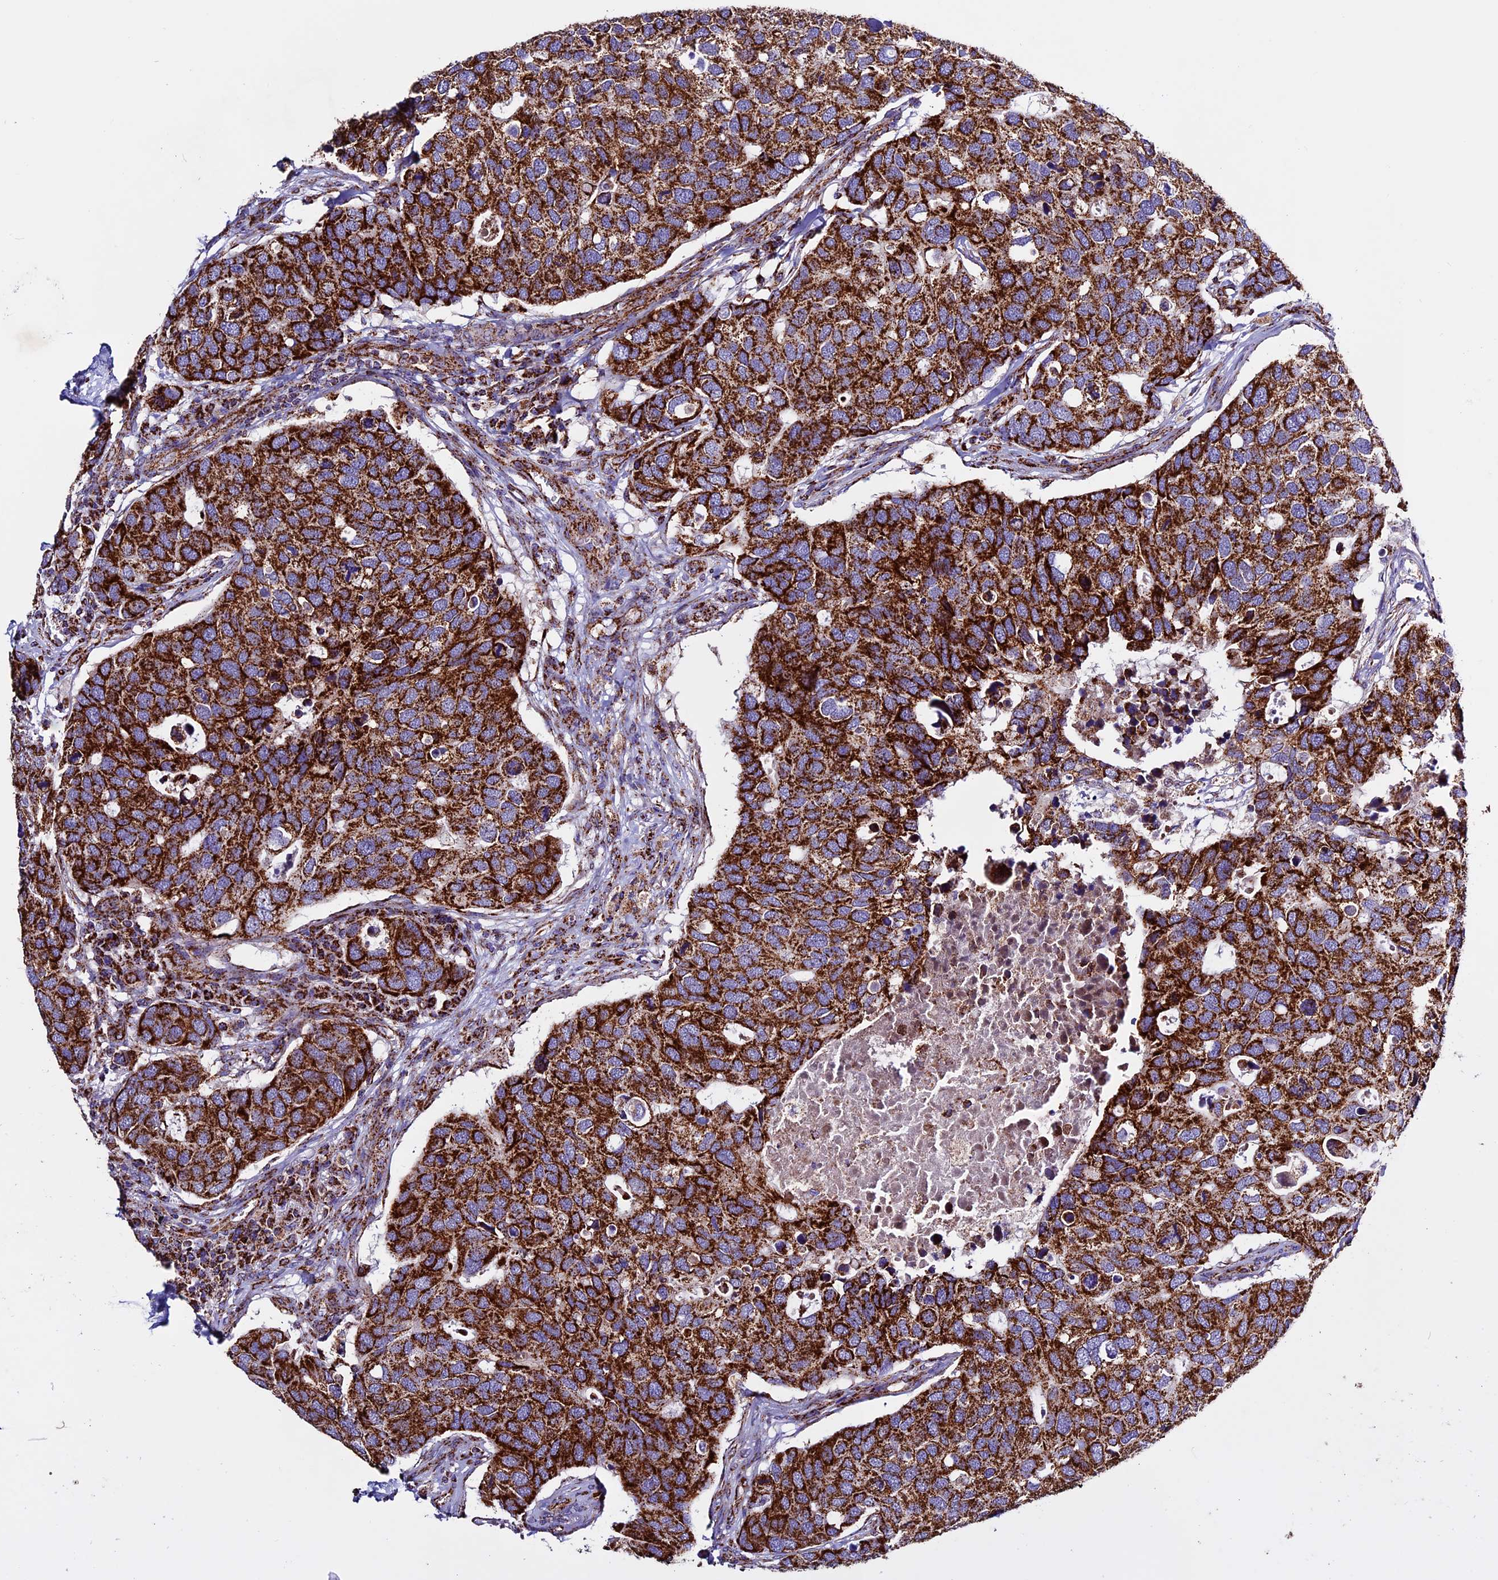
{"staining": {"intensity": "strong", "quantity": ">75%", "location": "cytoplasmic/membranous"}, "tissue": "breast cancer", "cell_type": "Tumor cells", "image_type": "cancer", "snomed": [{"axis": "morphology", "description": "Duct carcinoma"}, {"axis": "topography", "description": "Breast"}], "caption": "This histopathology image shows breast infiltrating ductal carcinoma stained with IHC to label a protein in brown. The cytoplasmic/membranous of tumor cells show strong positivity for the protein. Nuclei are counter-stained blue.", "gene": "CX3CL1", "patient": {"sex": "female", "age": 83}}